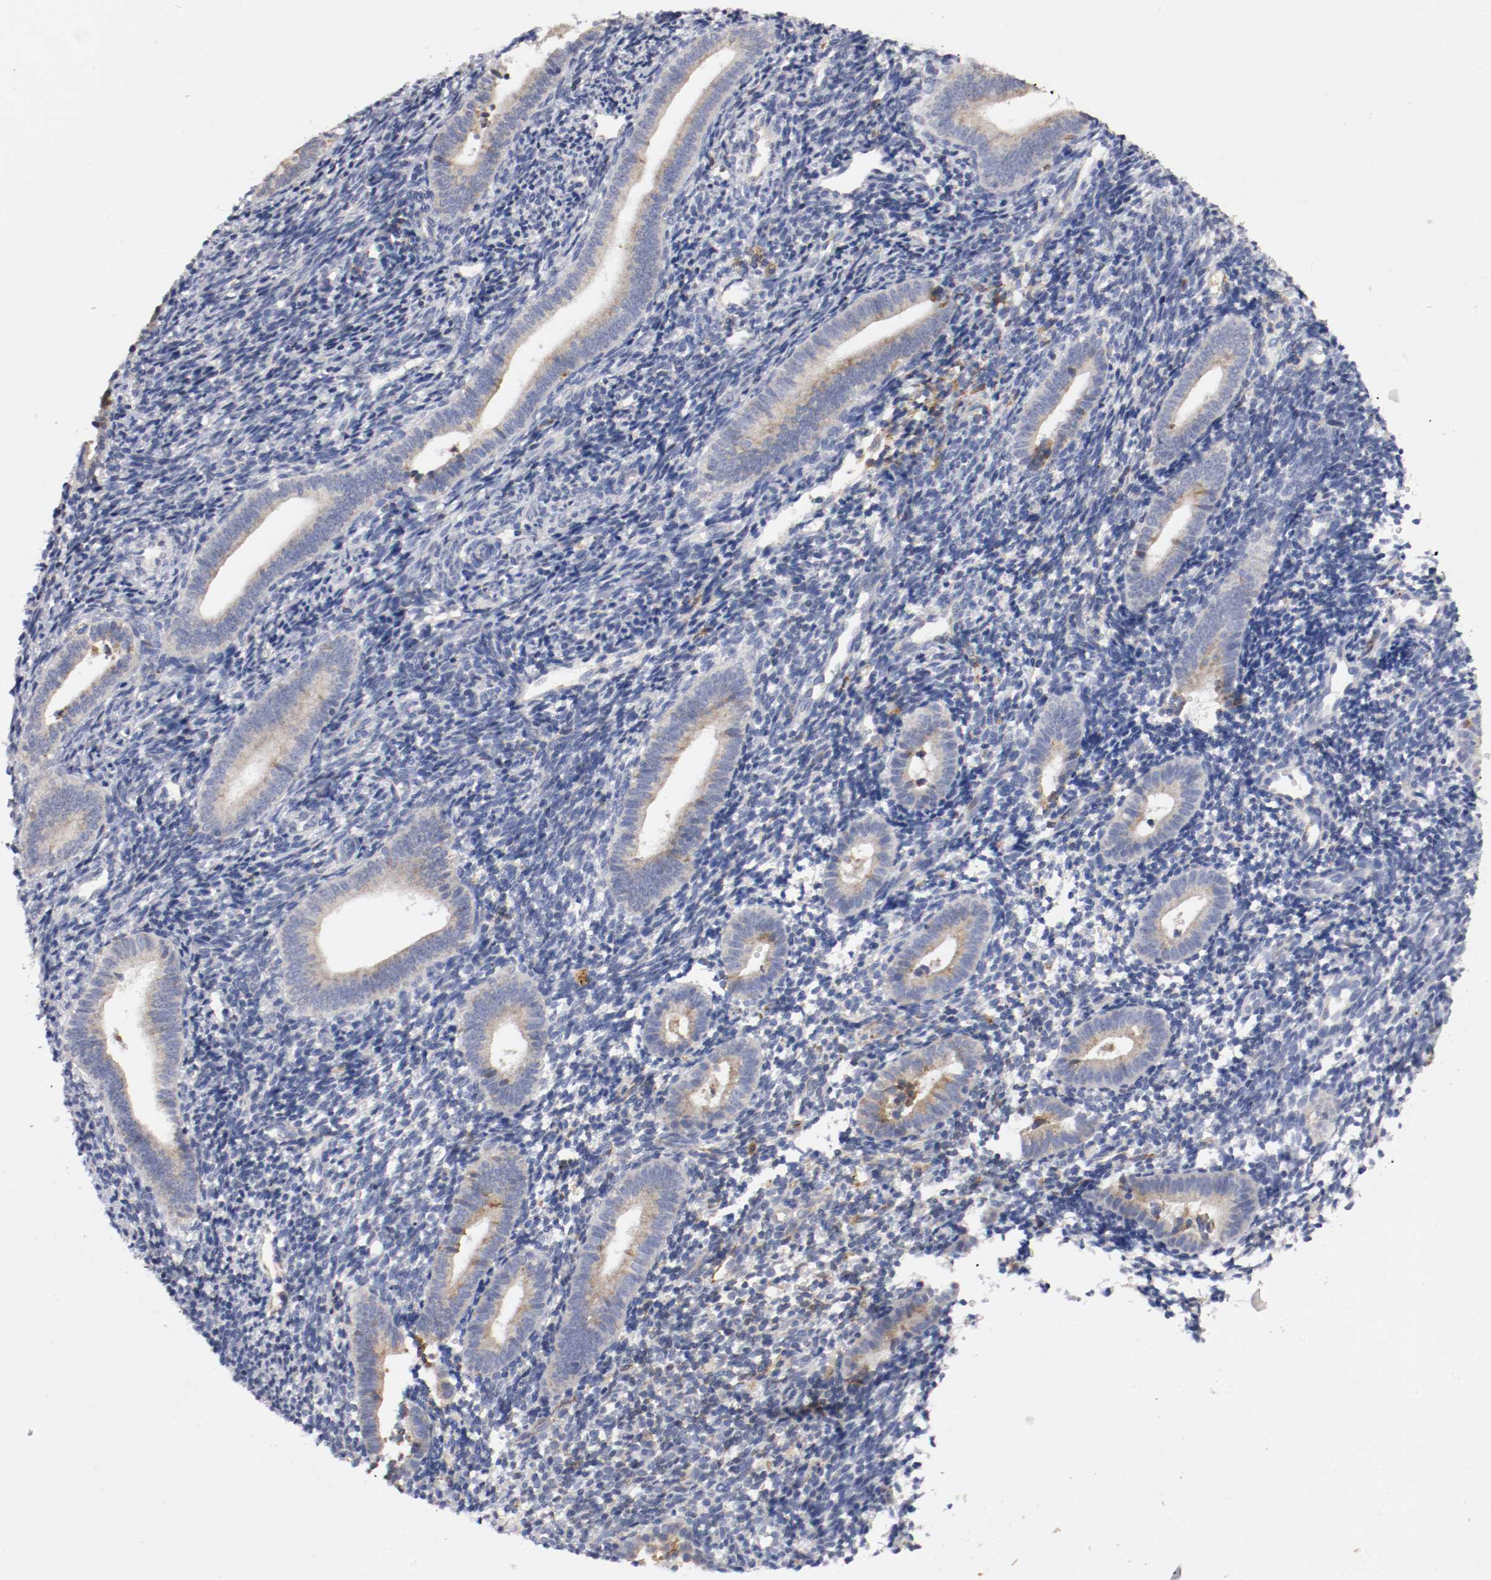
{"staining": {"intensity": "moderate", "quantity": "25%-75%", "location": "cytoplasmic/membranous"}, "tissue": "endometrium", "cell_type": "Cells in endometrial stroma", "image_type": "normal", "snomed": [{"axis": "morphology", "description": "Normal tissue, NOS"}, {"axis": "topography", "description": "Uterus"}, {"axis": "topography", "description": "Endometrium"}], "caption": "Cells in endometrial stroma reveal medium levels of moderate cytoplasmic/membranous staining in about 25%-75% of cells in unremarkable human endometrium. The staining was performed using DAB, with brown indicating positive protein expression. Nuclei are stained blue with hematoxylin.", "gene": "TRAF2", "patient": {"sex": "female", "age": 33}}